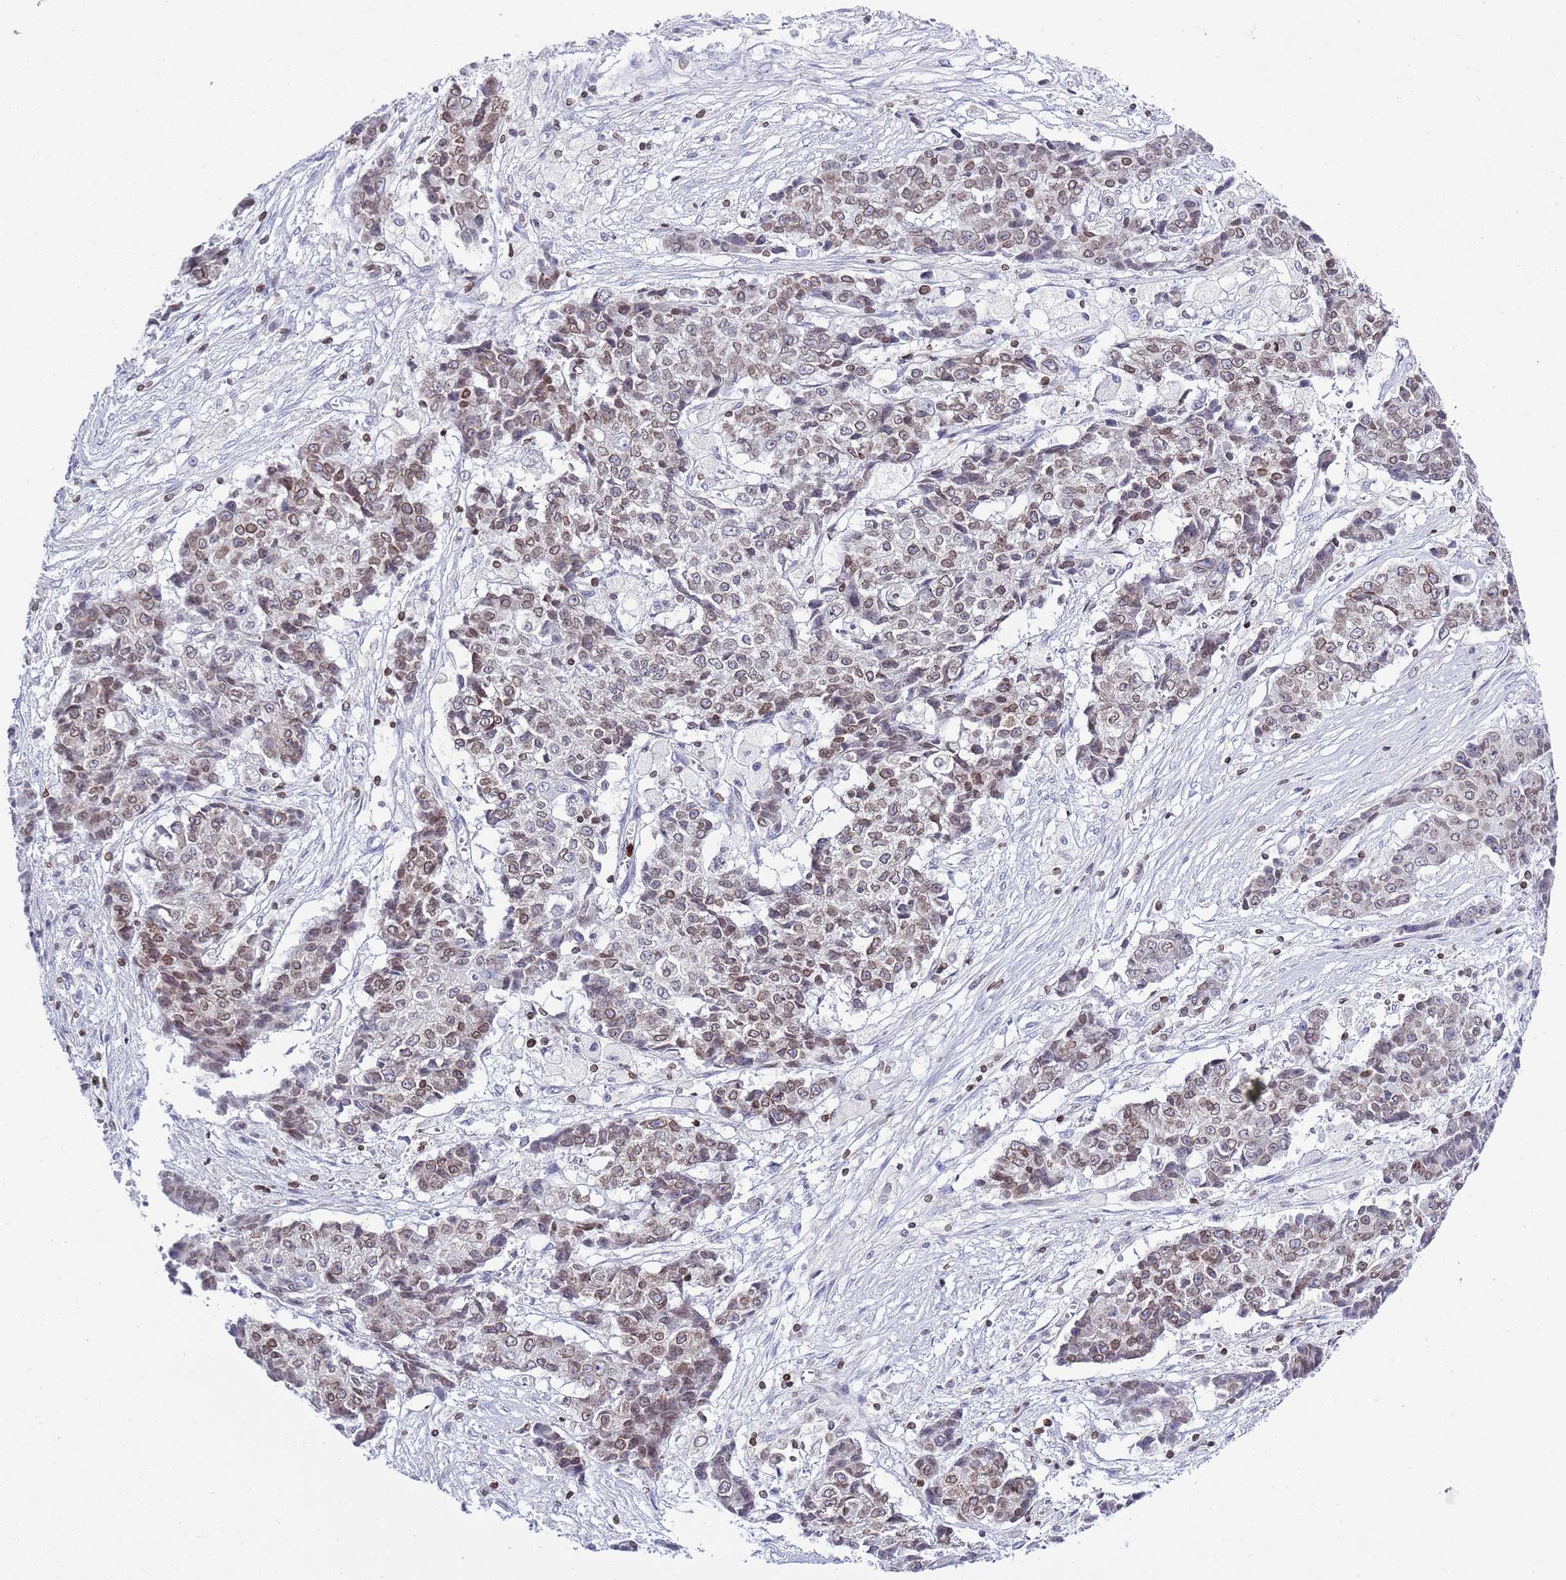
{"staining": {"intensity": "moderate", "quantity": ">75%", "location": "cytoplasmic/membranous,nuclear"}, "tissue": "ovarian cancer", "cell_type": "Tumor cells", "image_type": "cancer", "snomed": [{"axis": "morphology", "description": "Carcinoma, endometroid"}, {"axis": "topography", "description": "Ovary"}], "caption": "Immunohistochemical staining of ovarian endometroid carcinoma shows medium levels of moderate cytoplasmic/membranous and nuclear protein expression in approximately >75% of tumor cells. (DAB = brown stain, brightfield microscopy at high magnification).", "gene": "LBR", "patient": {"sex": "female", "age": 42}}